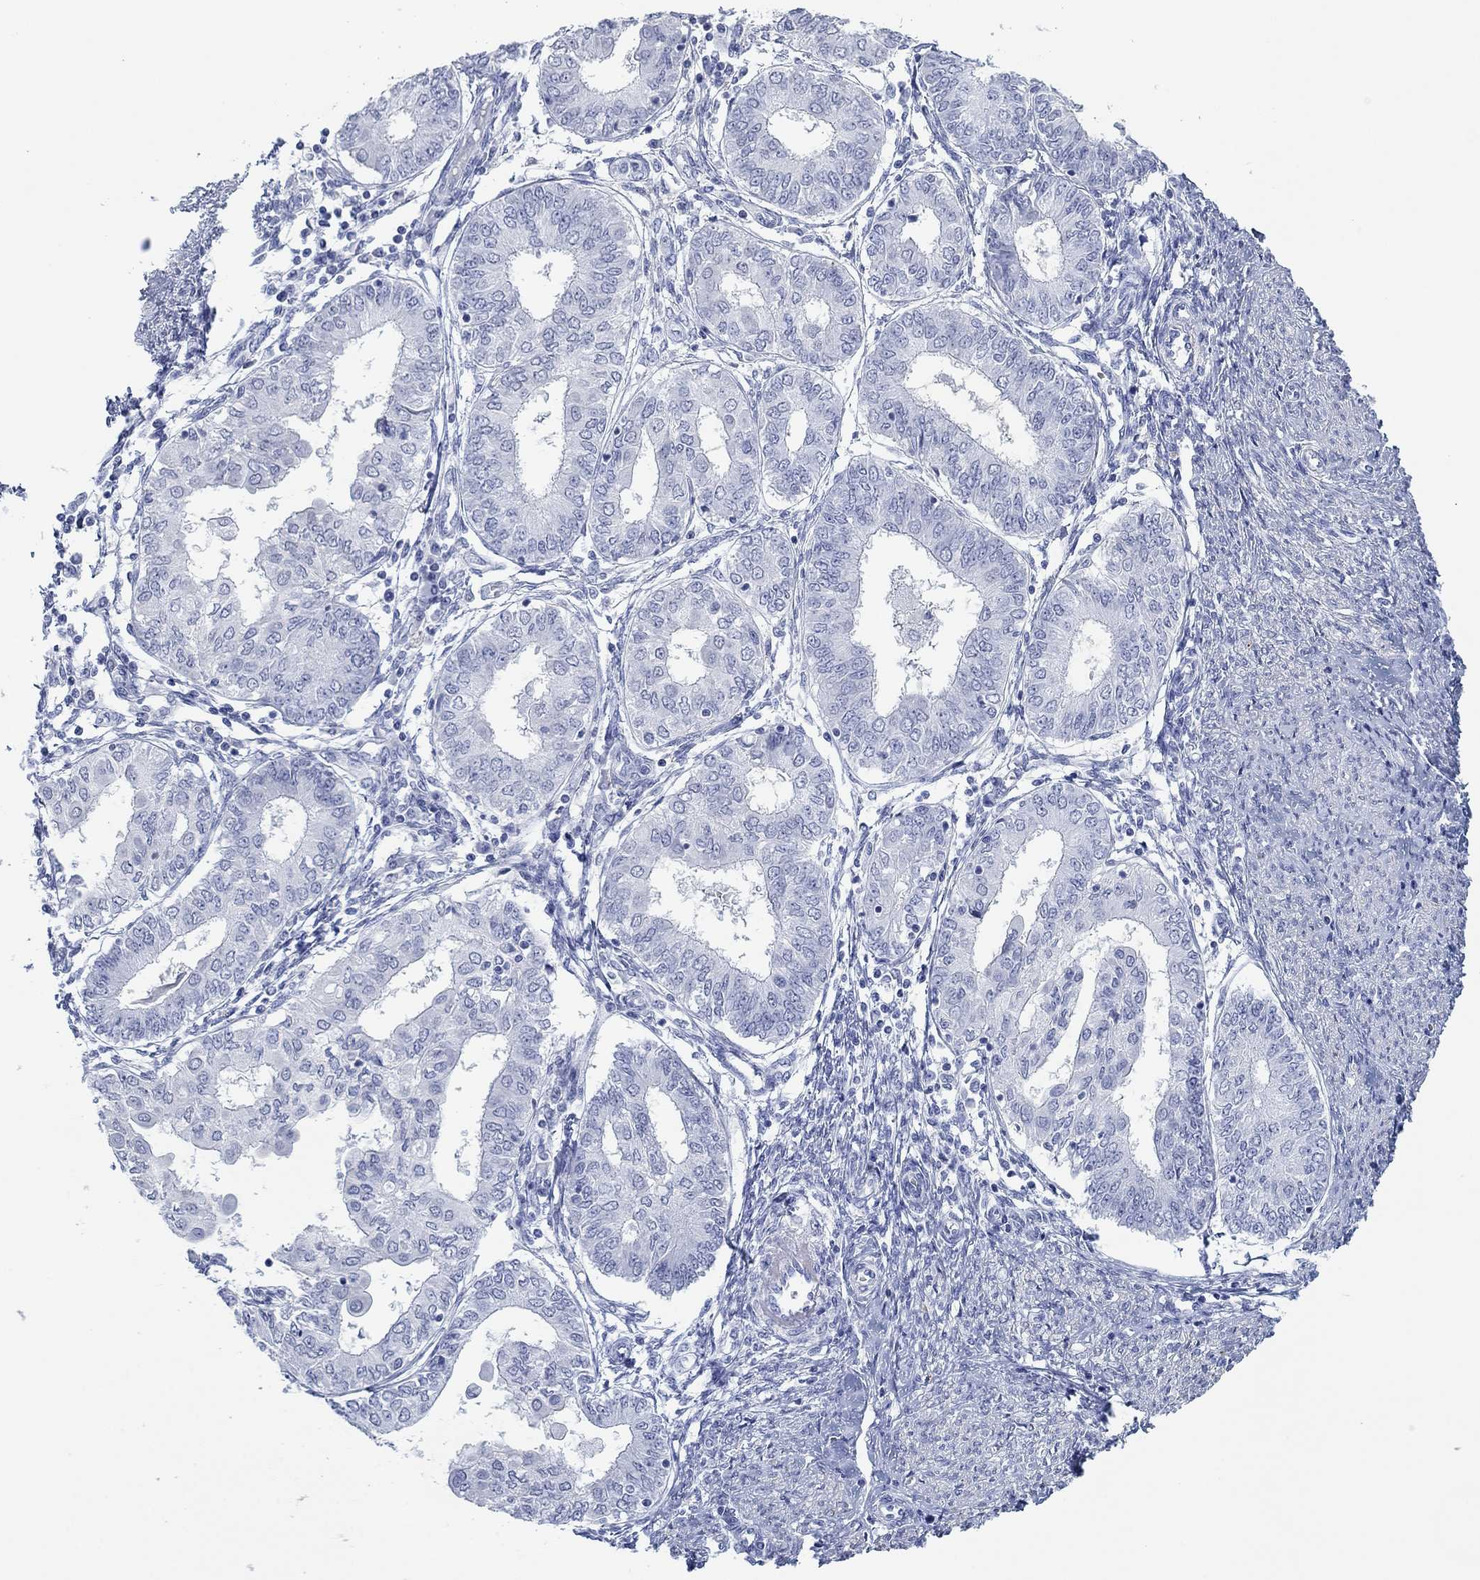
{"staining": {"intensity": "negative", "quantity": "none", "location": "none"}, "tissue": "endometrial cancer", "cell_type": "Tumor cells", "image_type": "cancer", "snomed": [{"axis": "morphology", "description": "Adenocarcinoma, NOS"}, {"axis": "topography", "description": "Endometrium"}], "caption": "A photomicrograph of human endometrial cancer is negative for staining in tumor cells. The staining is performed using DAB (3,3'-diaminobenzidine) brown chromogen with nuclei counter-stained in using hematoxylin.", "gene": "PDYN", "patient": {"sex": "female", "age": 68}}